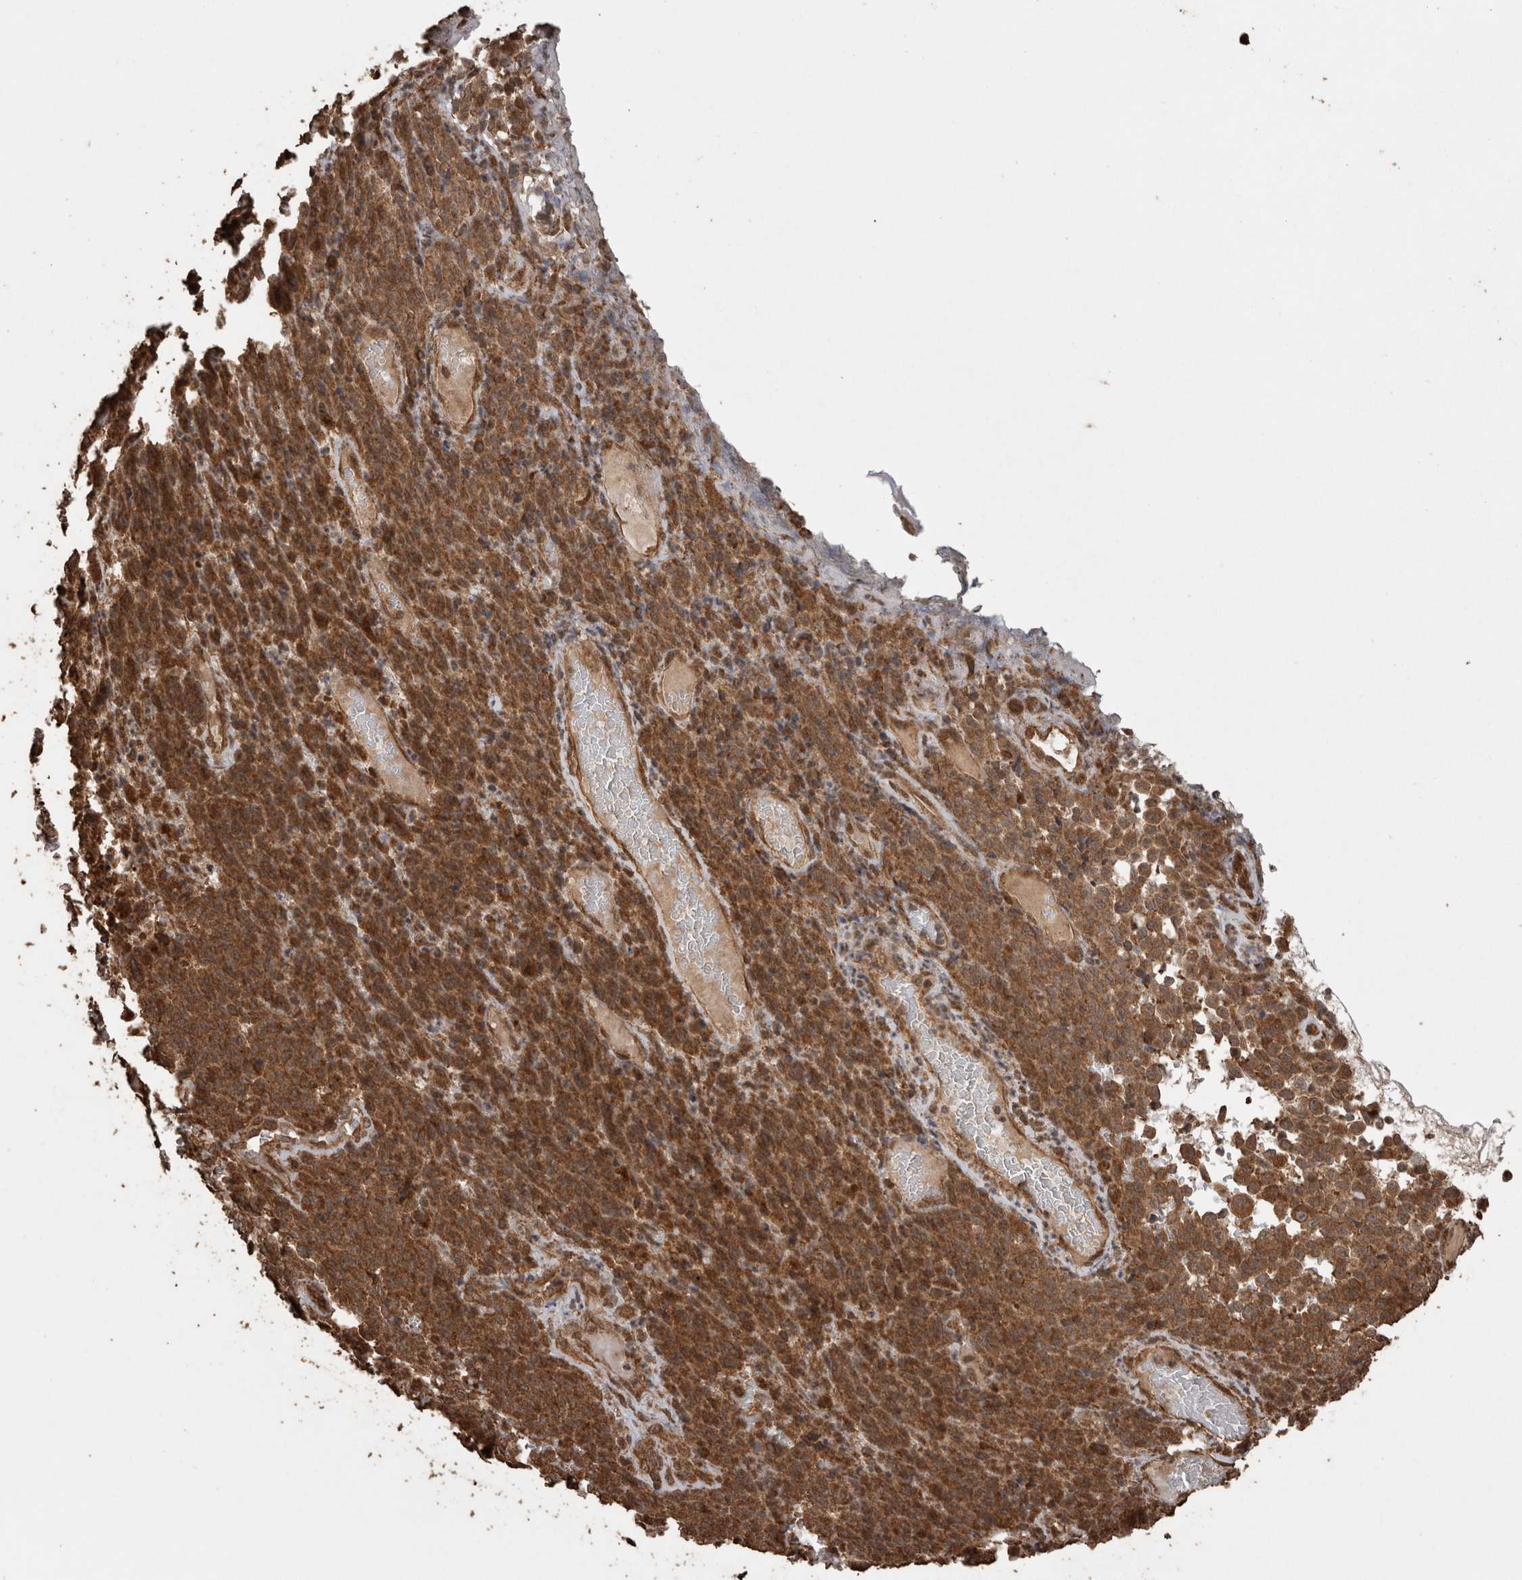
{"staining": {"intensity": "strong", "quantity": ">75%", "location": "cytoplasmic/membranous"}, "tissue": "melanoma", "cell_type": "Tumor cells", "image_type": "cancer", "snomed": [{"axis": "morphology", "description": "Malignant melanoma, NOS"}, {"axis": "topography", "description": "Skin"}], "caption": "Strong cytoplasmic/membranous expression for a protein is present in approximately >75% of tumor cells of melanoma using immunohistochemistry.", "gene": "PINK1", "patient": {"sex": "female", "age": 82}}